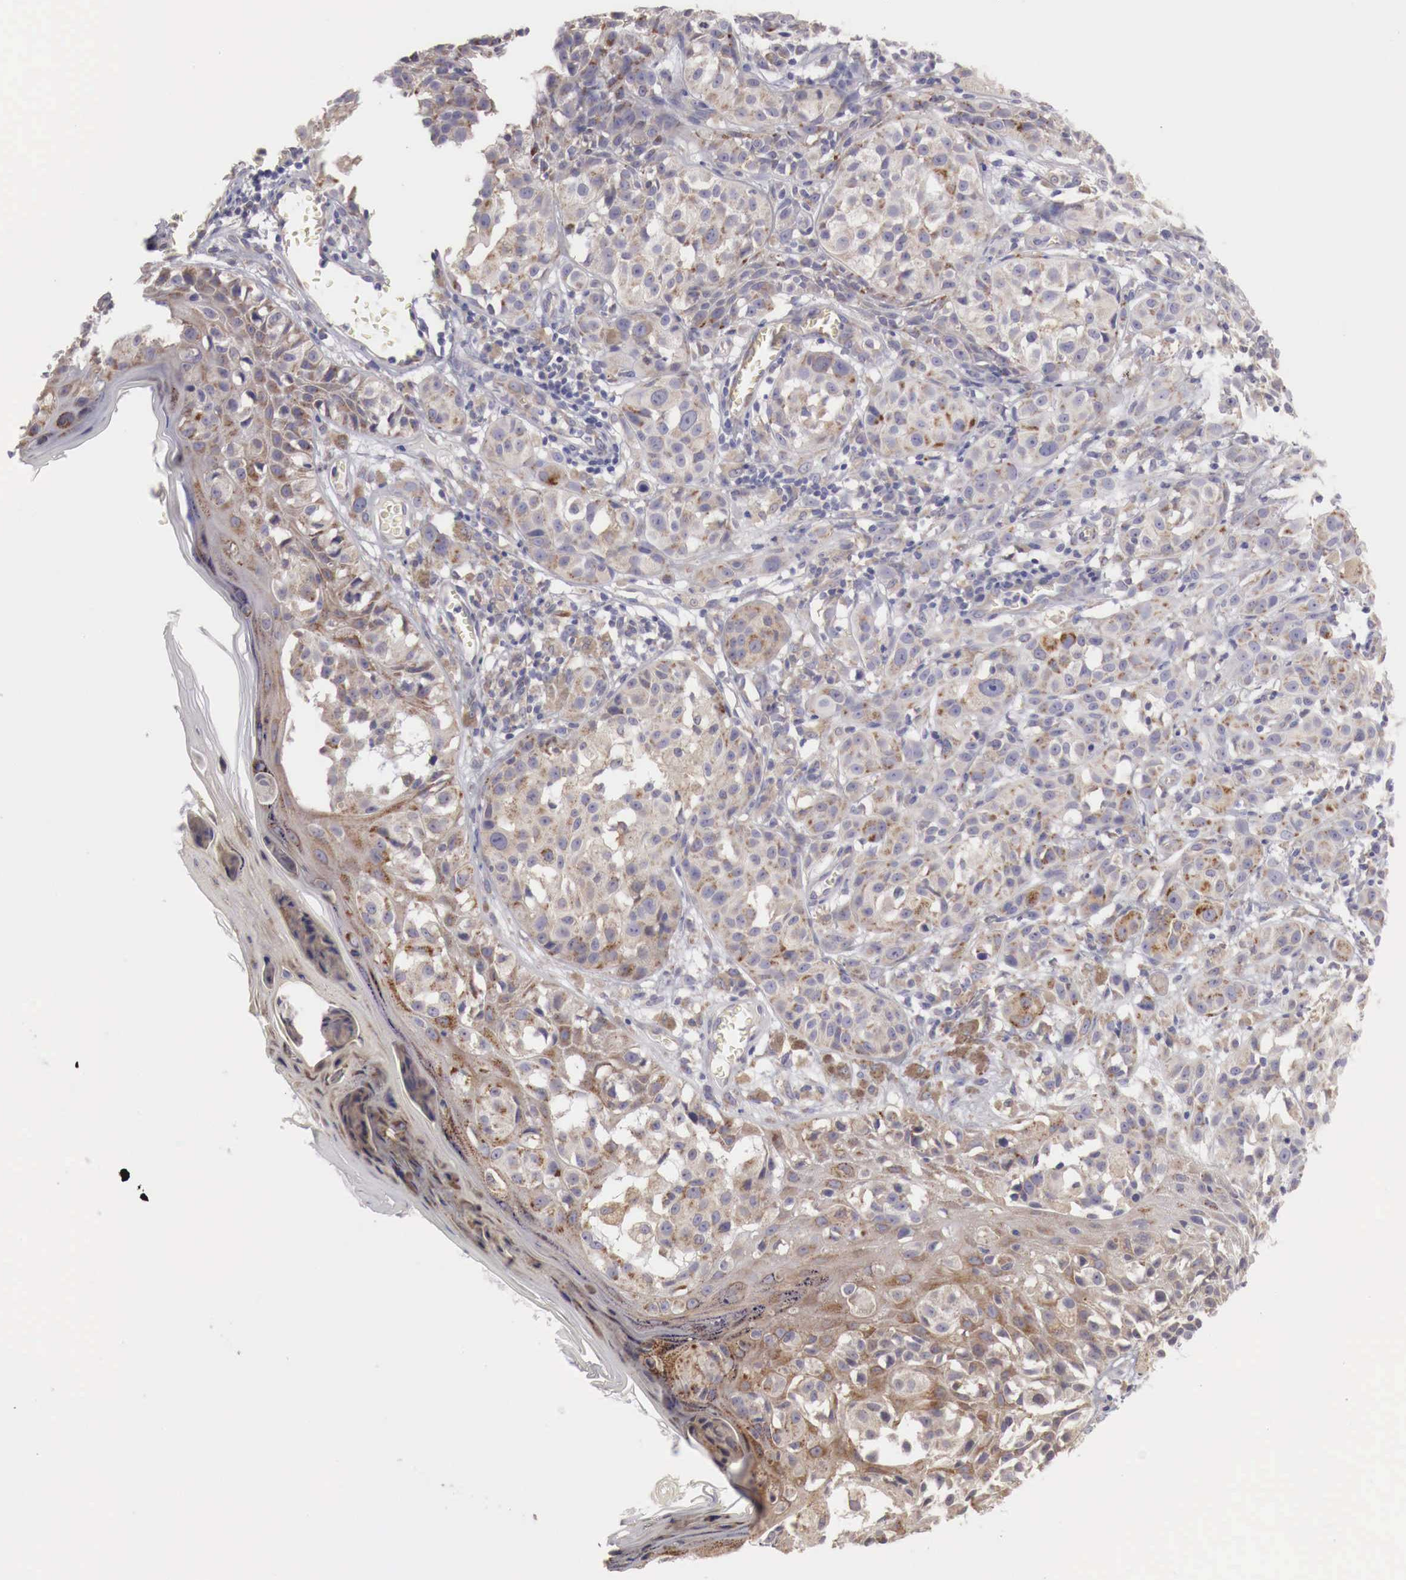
{"staining": {"intensity": "weak", "quantity": ">75%", "location": "cytoplasmic/membranous"}, "tissue": "melanoma", "cell_type": "Tumor cells", "image_type": "cancer", "snomed": [{"axis": "morphology", "description": "Malignant melanoma, NOS"}, {"axis": "topography", "description": "Skin"}], "caption": "Melanoma tissue reveals weak cytoplasmic/membranous positivity in about >75% of tumor cells, visualized by immunohistochemistry. The protein of interest is stained brown, and the nuclei are stained in blue (DAB (3,3'-diaminobenzidine) IHC with brightfield microscopy, high magnification).", "gene": "NSDHL", "patient": {"sex": "female", "age": 52}}